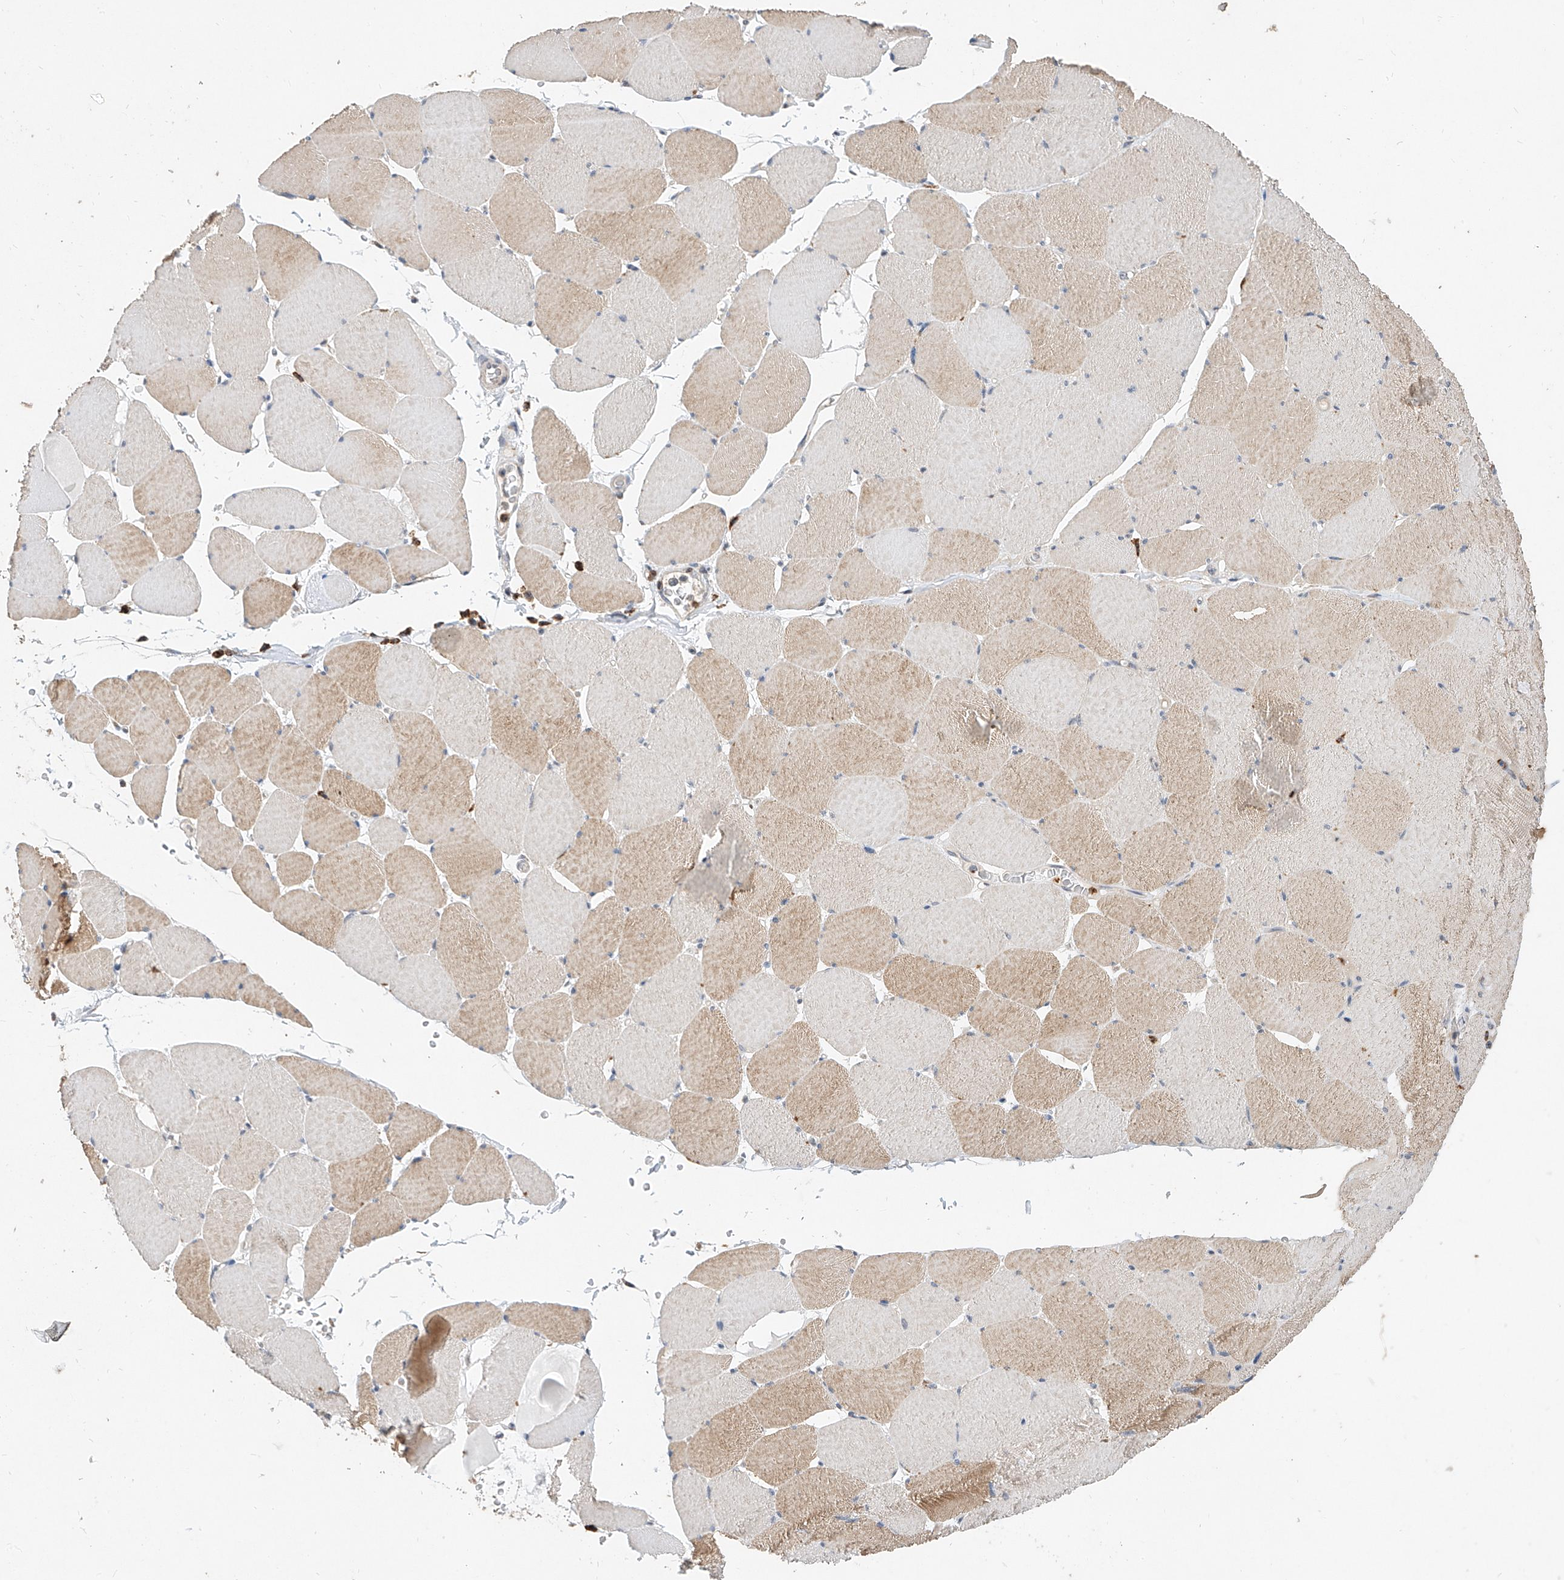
{"staining": {"intensity": "moderate", "quantity": "25%-75%", "location": "cytoplasmic/membranous"}, "tissue": "skeletal muscle", "cell_type": "Myocytes", "image_type": "normal", "snomed": [{"axis": "morphology", "description": "Normal tissue, NOS"}, {"axis": "topography", "description": "Skeletal muscle"}, {"axis": "topography", "description": "Head-Neck"}], "caption": "Myocytes exhibit medium levels of moderate cytoplasmic/membranous positivity in about 25%-75% of cells in unremarkable human skeletal muscle.", "gene": "MFSD4B", "patient": {"sex": "male", "age": 66}}